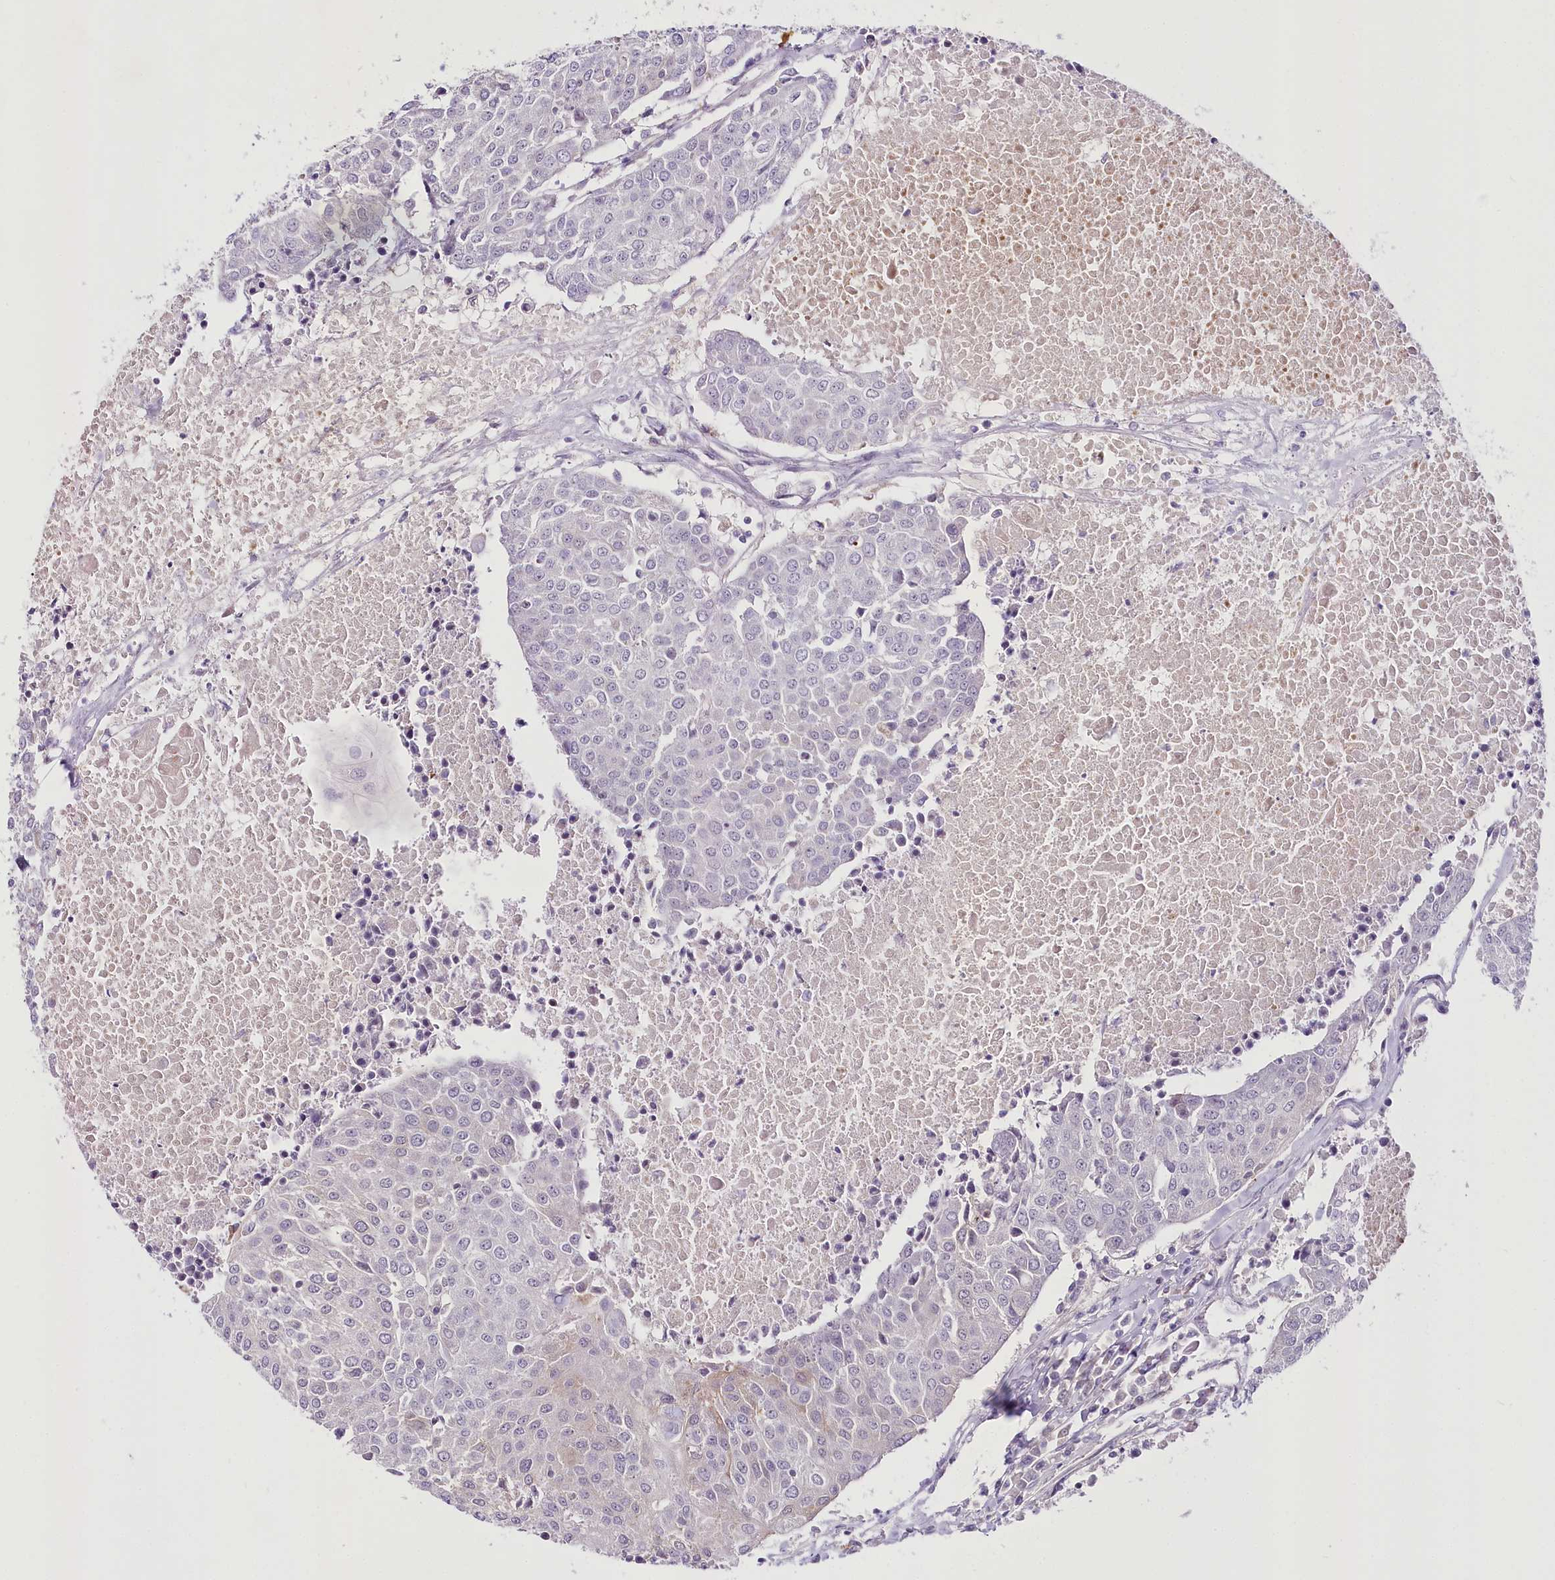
{"staining": {"intensity": "weak", "quantity": "<25%", "location": "cytoplasmic/membranous"}, "tissue": "urothelial cancer", "cell_type": "Tumor cells", "image_type": "cancer", "snomed": [{"axis": "morphology", "description": "Urothelial carcinoma, High grade"}, {"axis": "topography", "description": "Urinary bladder"}], "caption": "Tumor cells show no significant protein positivity in high-grade urothelial carcinoma.", "gene": "VWA5A", "patient": {"sex": "female", "age": 85}}